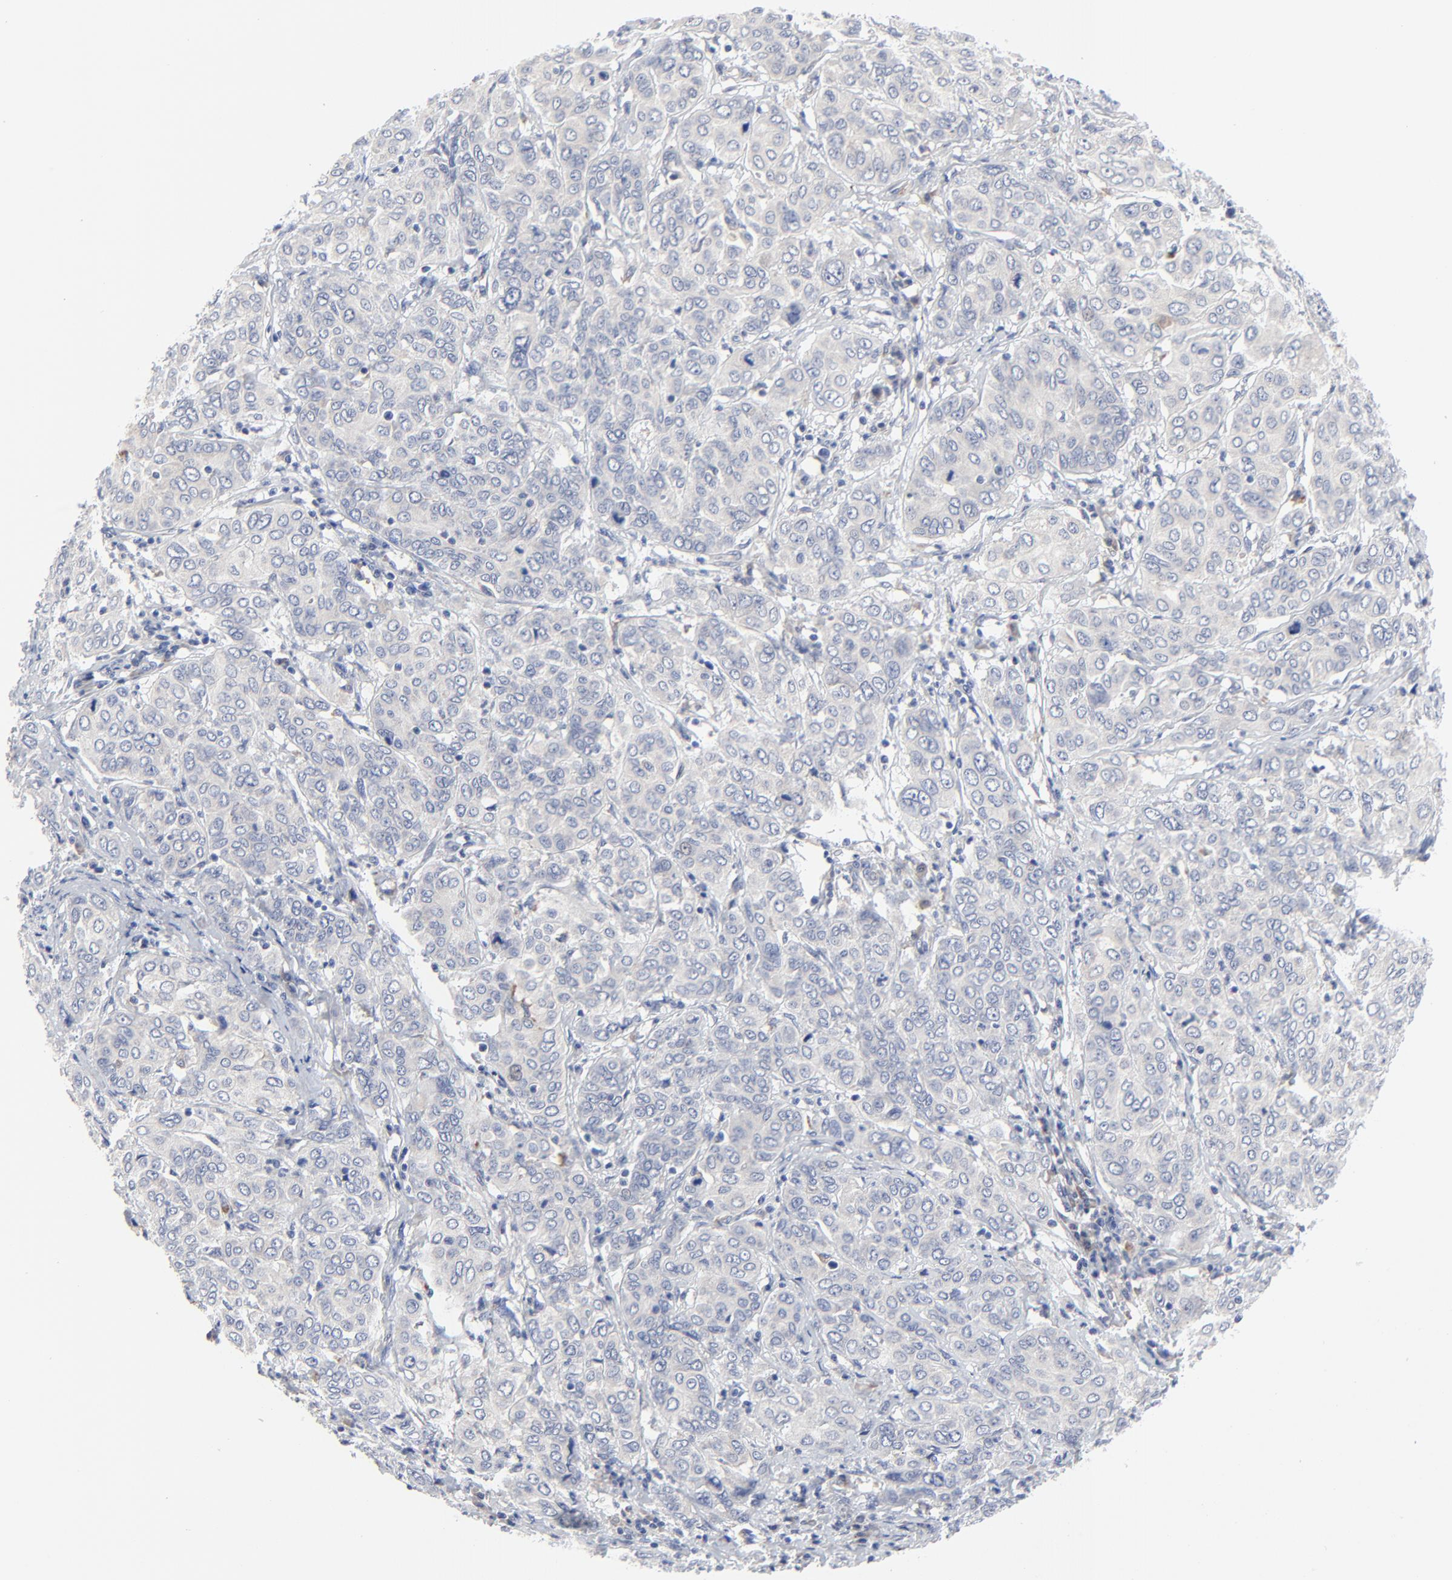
{"staining": {"intensity": "negative", "quantity": "none", "location": "none"}, "tissue": "cervical cancer", "cell_type": "Tumor cells", "image_type": "cancer", "snomed": [{"axis": "morphology", "description": "Squamous cell carcinoma, NOS"}, {"axis": "topography", "description": "Cervix"}], "caption": "Cervical cancer stained for a protein using immunohistochemistry (IHC) demonstrates no positivity tumor cells.", "gene": "DHRSX", "patient": {"sex": "female", "age": 38}}